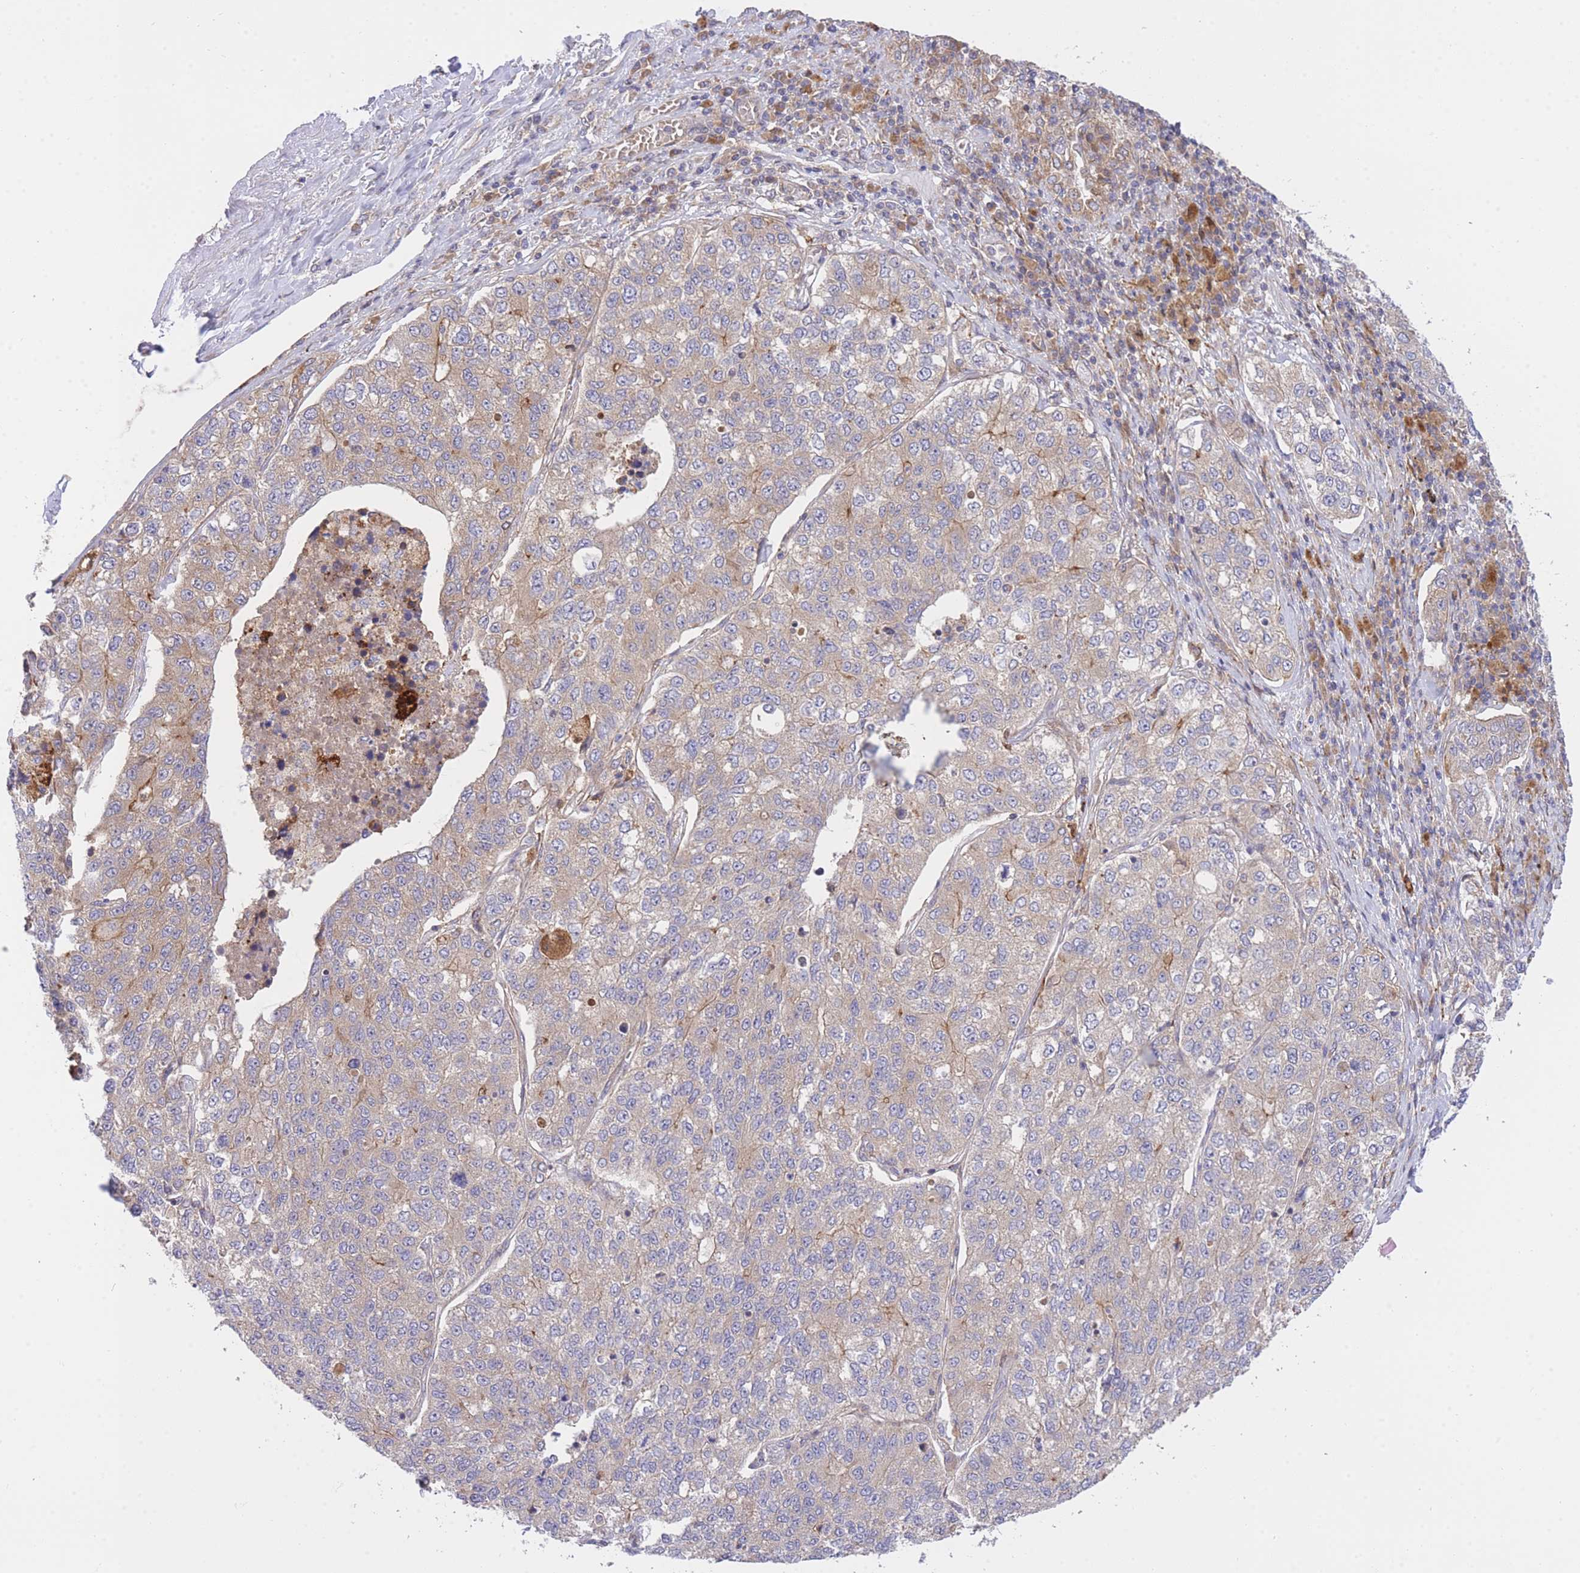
{"staining": {"intensity": "weak", "quantity": "25%-75%", "location": "cytoplasmic/membranous"}, "tissue": "lung cancer", "cell_type": "Tumor cells", "image_type": "cancer", "snomed": [{"axis": "morphology", "description": "Adenocarcinoma, NOS"}, {"axis": "topography", "description": "Lung"}], "caption": "DAB (3,3'-diaminobenzidine) immunohistochemical staining of adenocarcinoma (lung) demonstrates weak cytoplasmic/membranous protein positivity in approximately 25%-75% of tumor cells. (DAB IHC with brightfield microscopy, high magnification).", "gene": "EIF2B2", "patient": {"sex": "male", "age": 49}}